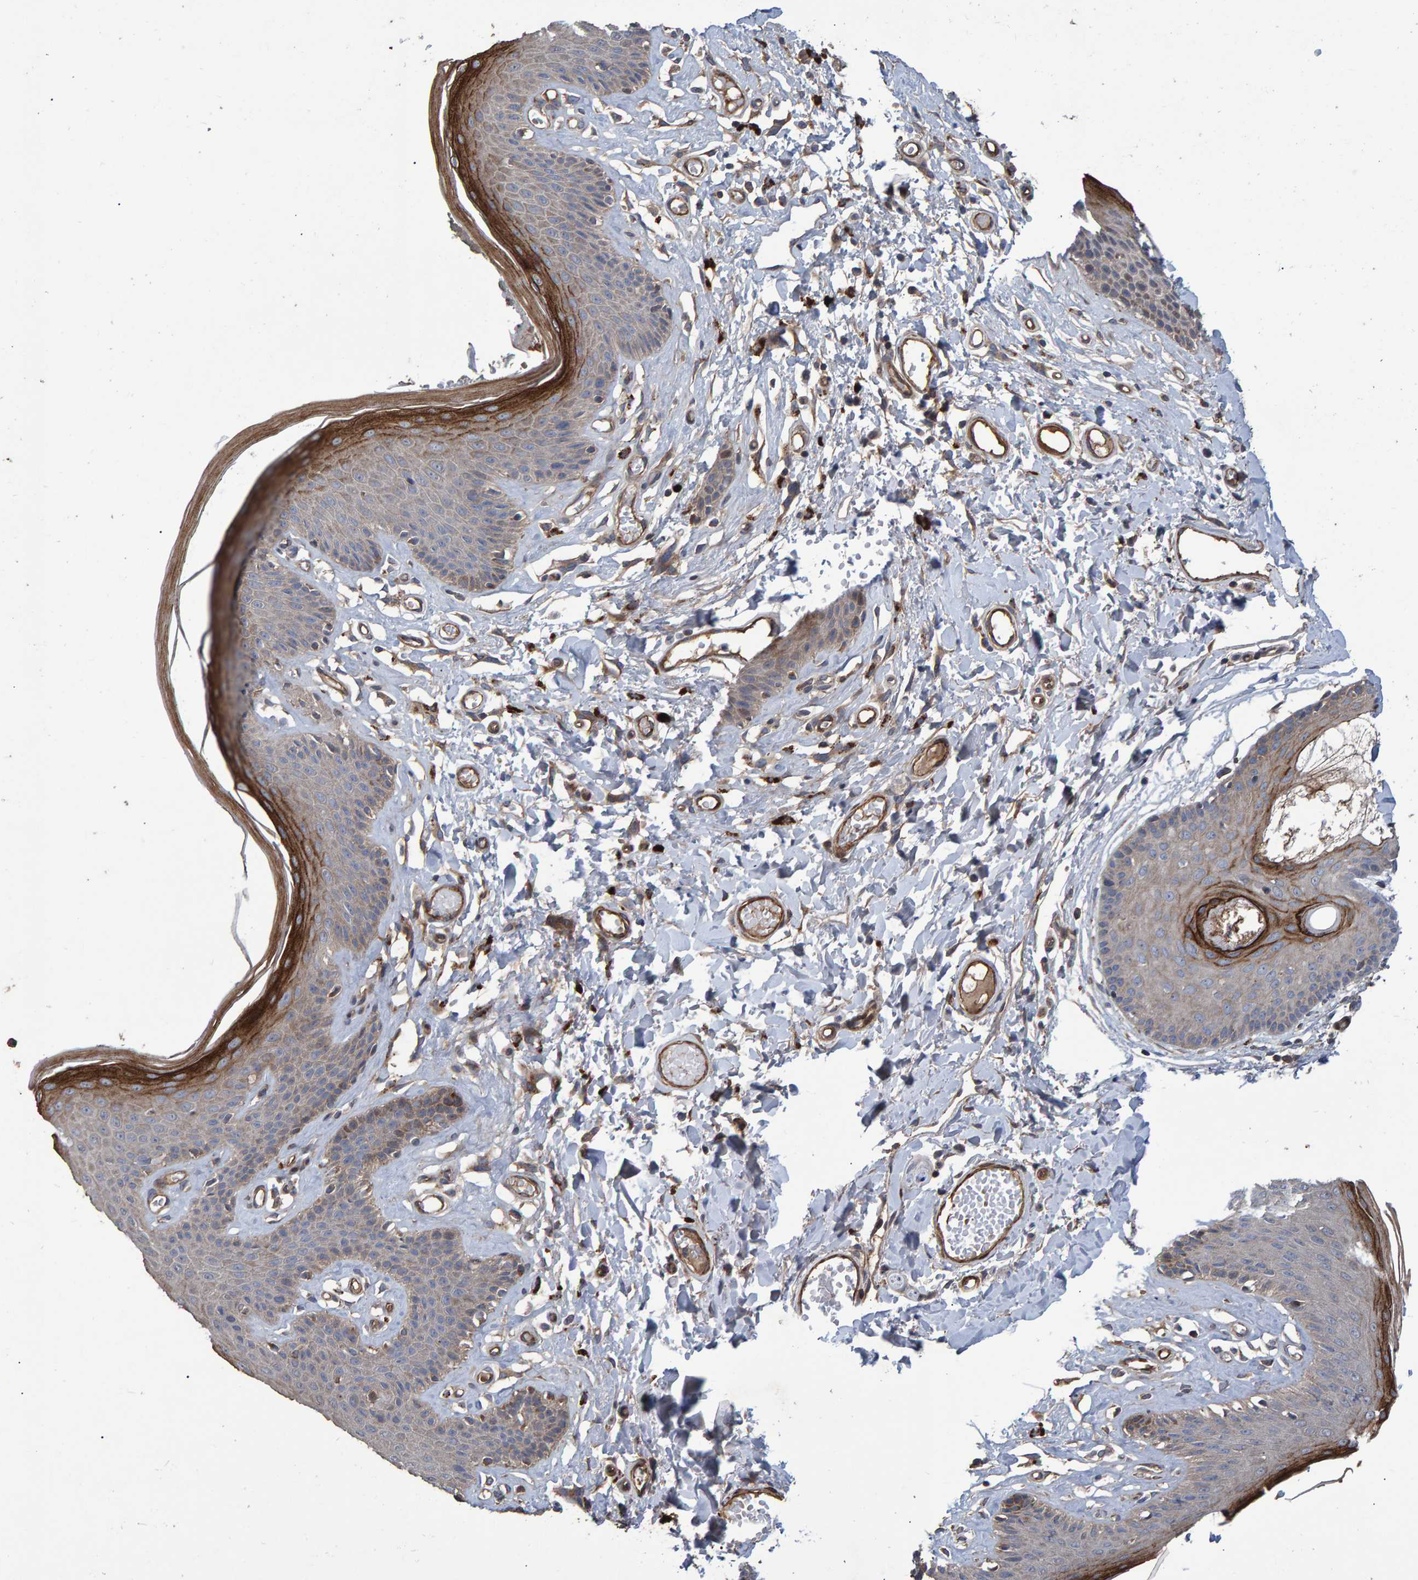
{"staining": {"intensity": "moderate", "quantity": "25%-75%", "location": "cytoplasmic/membranous"}, "tissue": "skin", "cell_type": "Epidermal cells", "image_type": "normal", "snomed": [{"axis": "morphology", "description": "Normal tissue, NOS"}, {"axis": "topography", "description": "Vulva"}], "caption": "A brown stain labels moderate cytoplasmic/membranous expression of a protein in epidermal cells of benign human skin.", "gene": "SLIT2", "patient": {"sex": "female", "age": 73}}